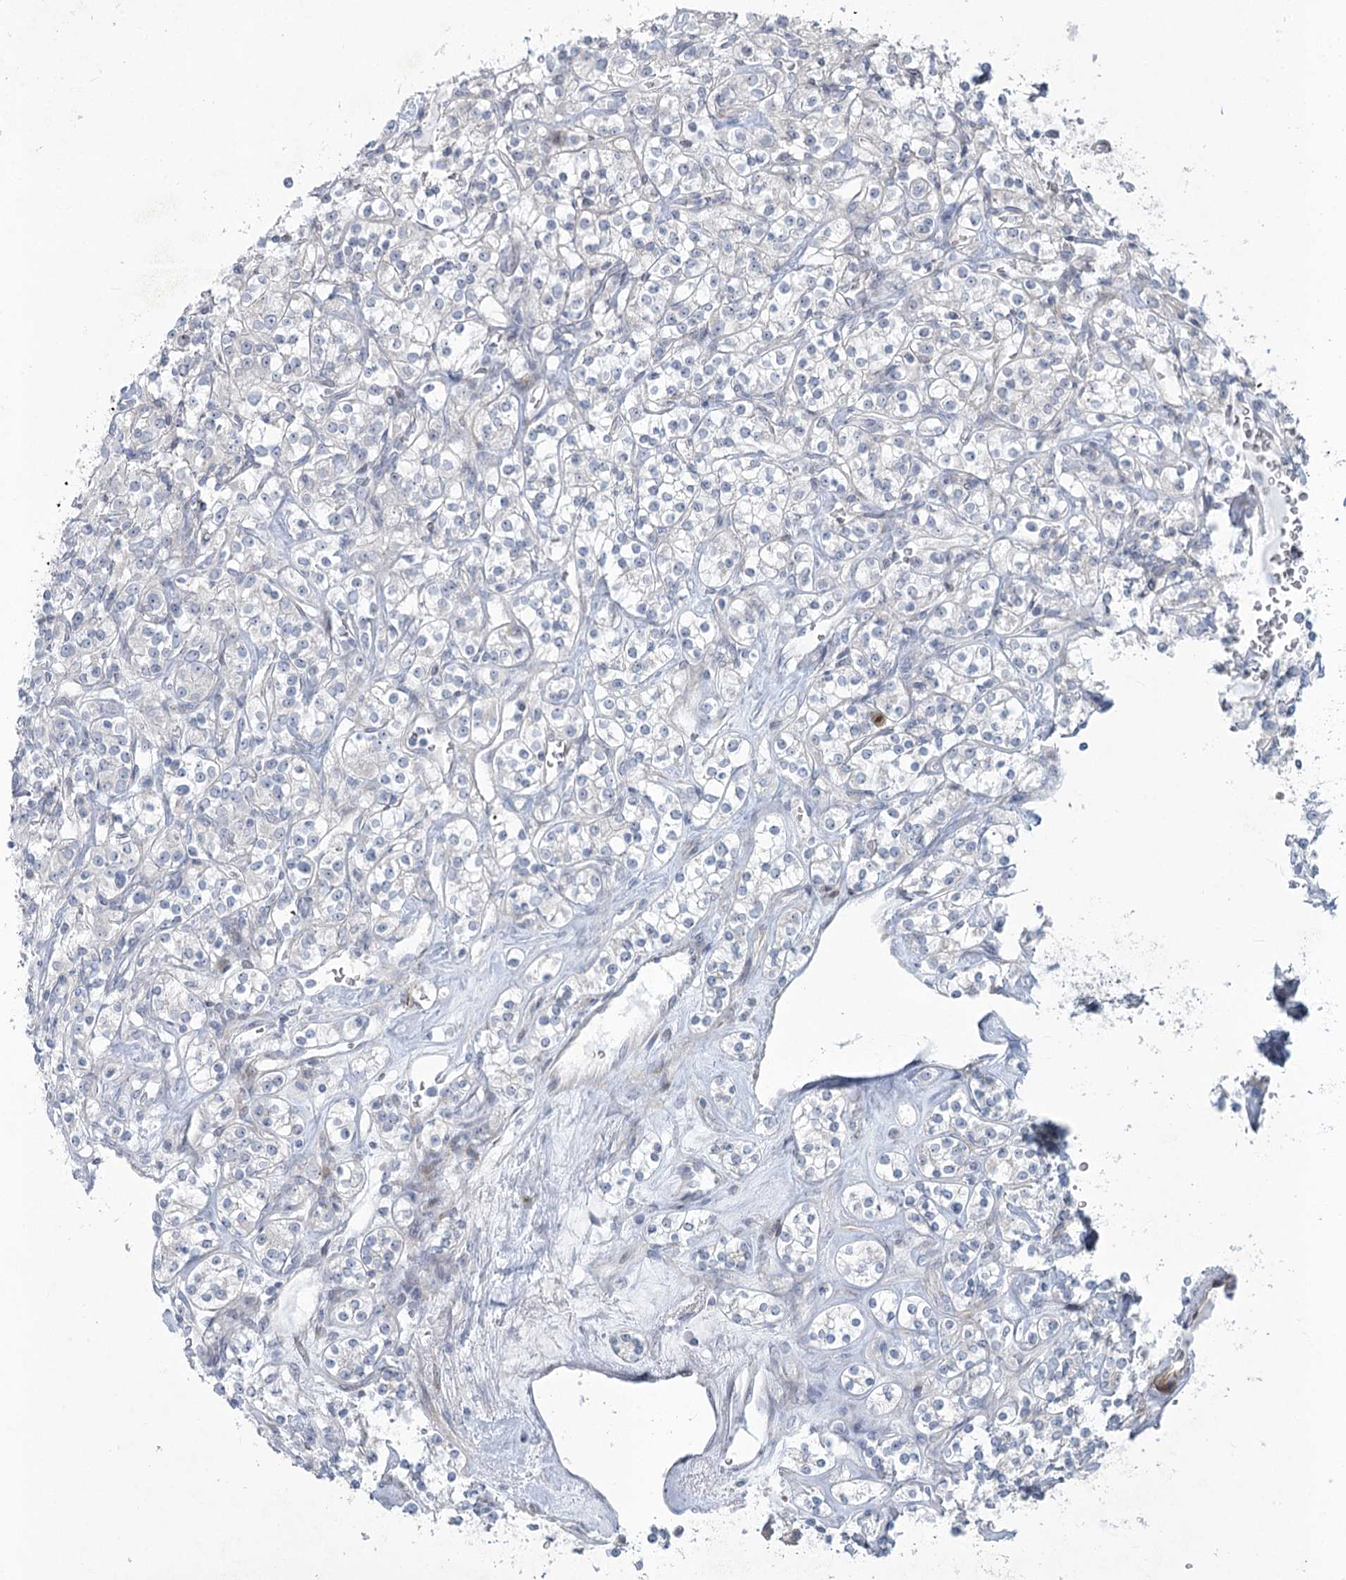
{"staining": {"intensity": "negative", "quantity": "none", "location": "none"}, "tissue": "renal cancer", "cell_type": "Tumor cells", "image_type": "cancer", "snomed": [{"axis": "morphology", "description": "Adenocarcinoma, NOS"}, {"axis": "topography", "description": "Kidney"}], "caption": "The photomicrograph exhibits no significant staining in tumor cells of renal cancer. (DAB (3,3'-diaminobenzidine) IHC visualized using brightfield microscopy, high magnification).", "gene": "ABITRAM", "patient": {"sex": "male", "age": 77}}